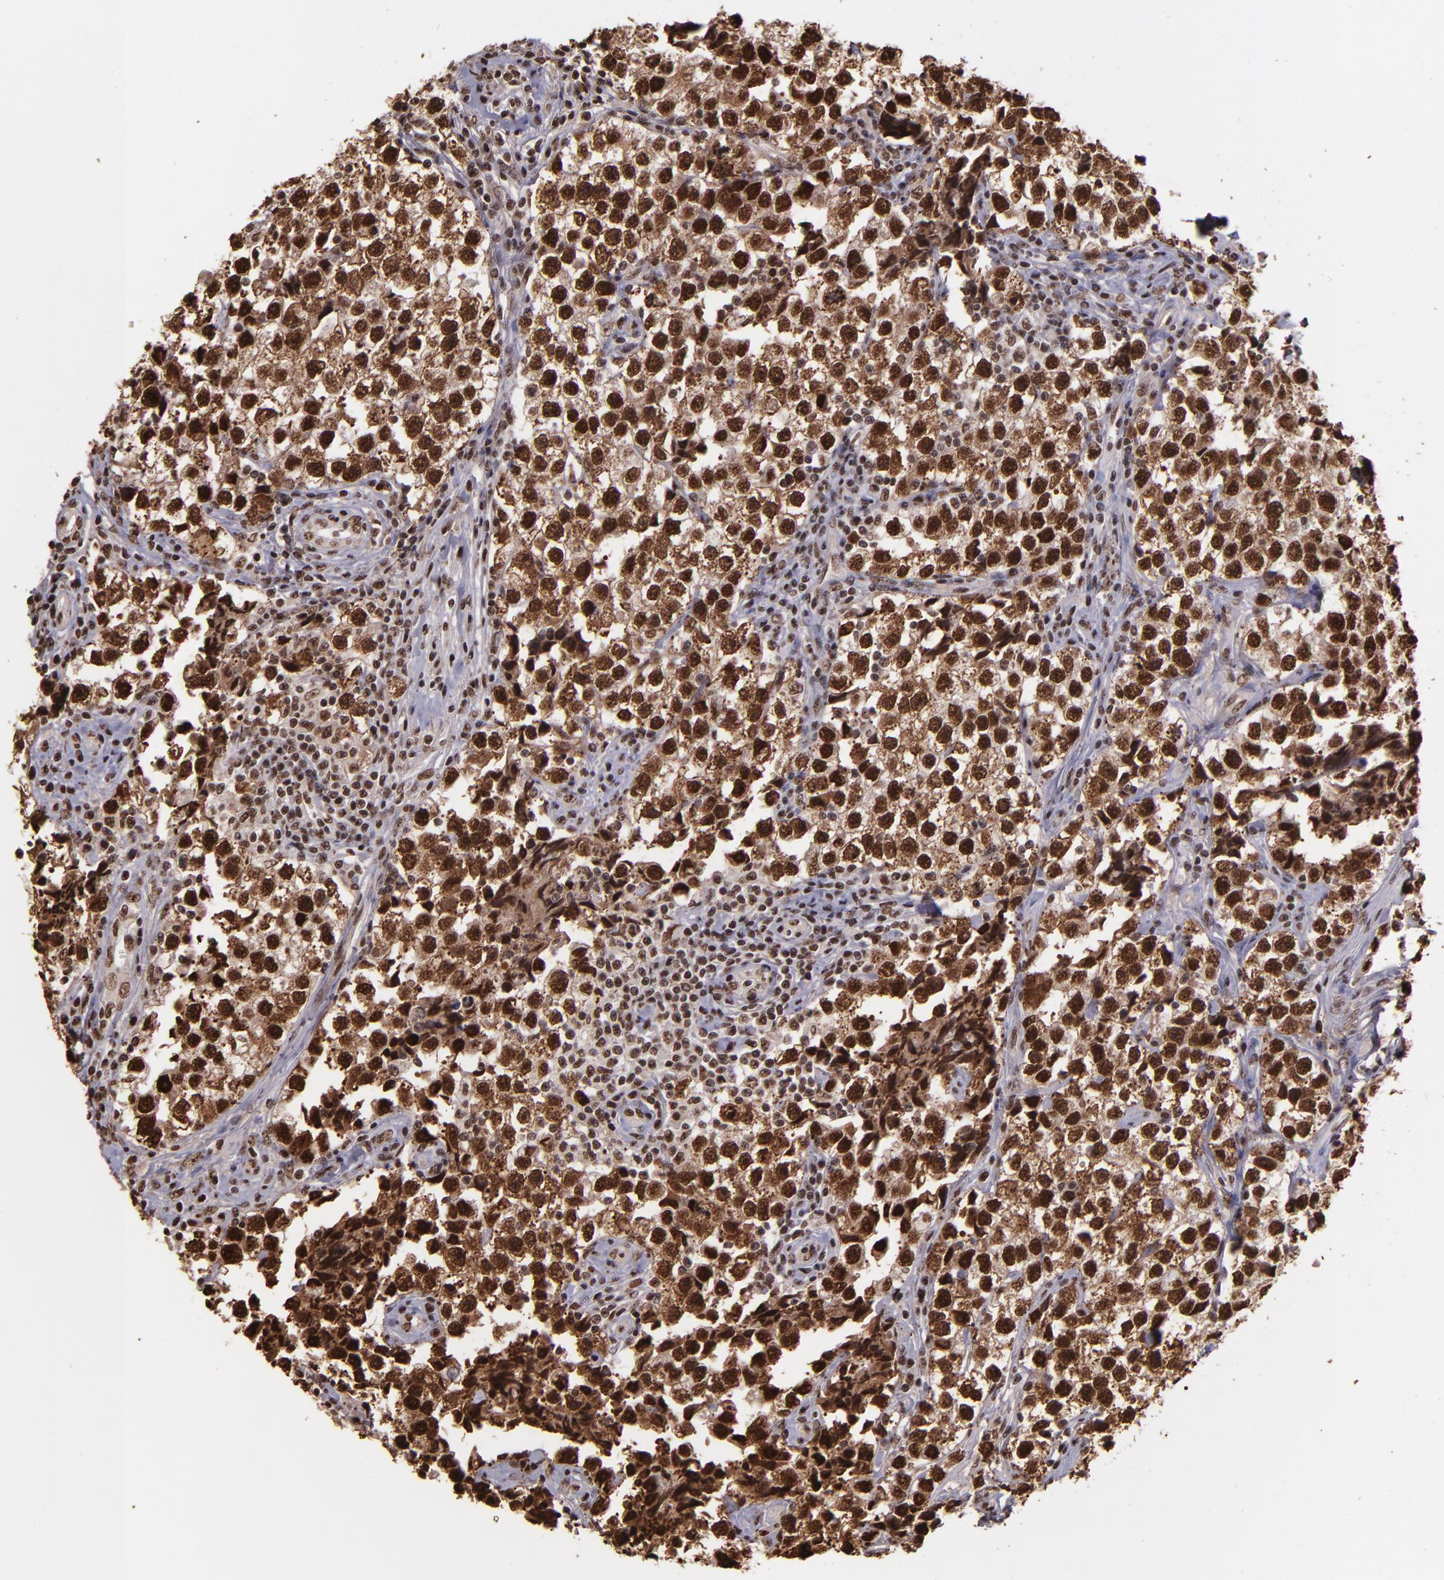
{"staining": {"intensity": "strong", "quantity": ">75%", "location": "cytoplasmic/membranous,nuclear"}, "tissue": "testis cancer", "cell_type": "Tumor cells", "image_type": "cancer", "snomed": [{"axis": "morphology", "description": "Seminoma, NOS"}, {"axis": "topography", "description": "Testis"}], "caption": "Brown immunohistochemical staining in seminoma (testis) displays strong cytoplasmic/membranous and nuclear staining in approximately >75% of tumor cells. The staining was performed using DAB (3,3'-diaminobenzidine), with brown indicating positive protein expression. Nuclei are stained blue with hematoxylin.", "gene": "PQBP1", "patient": {"sex": "male", "age": 32}}